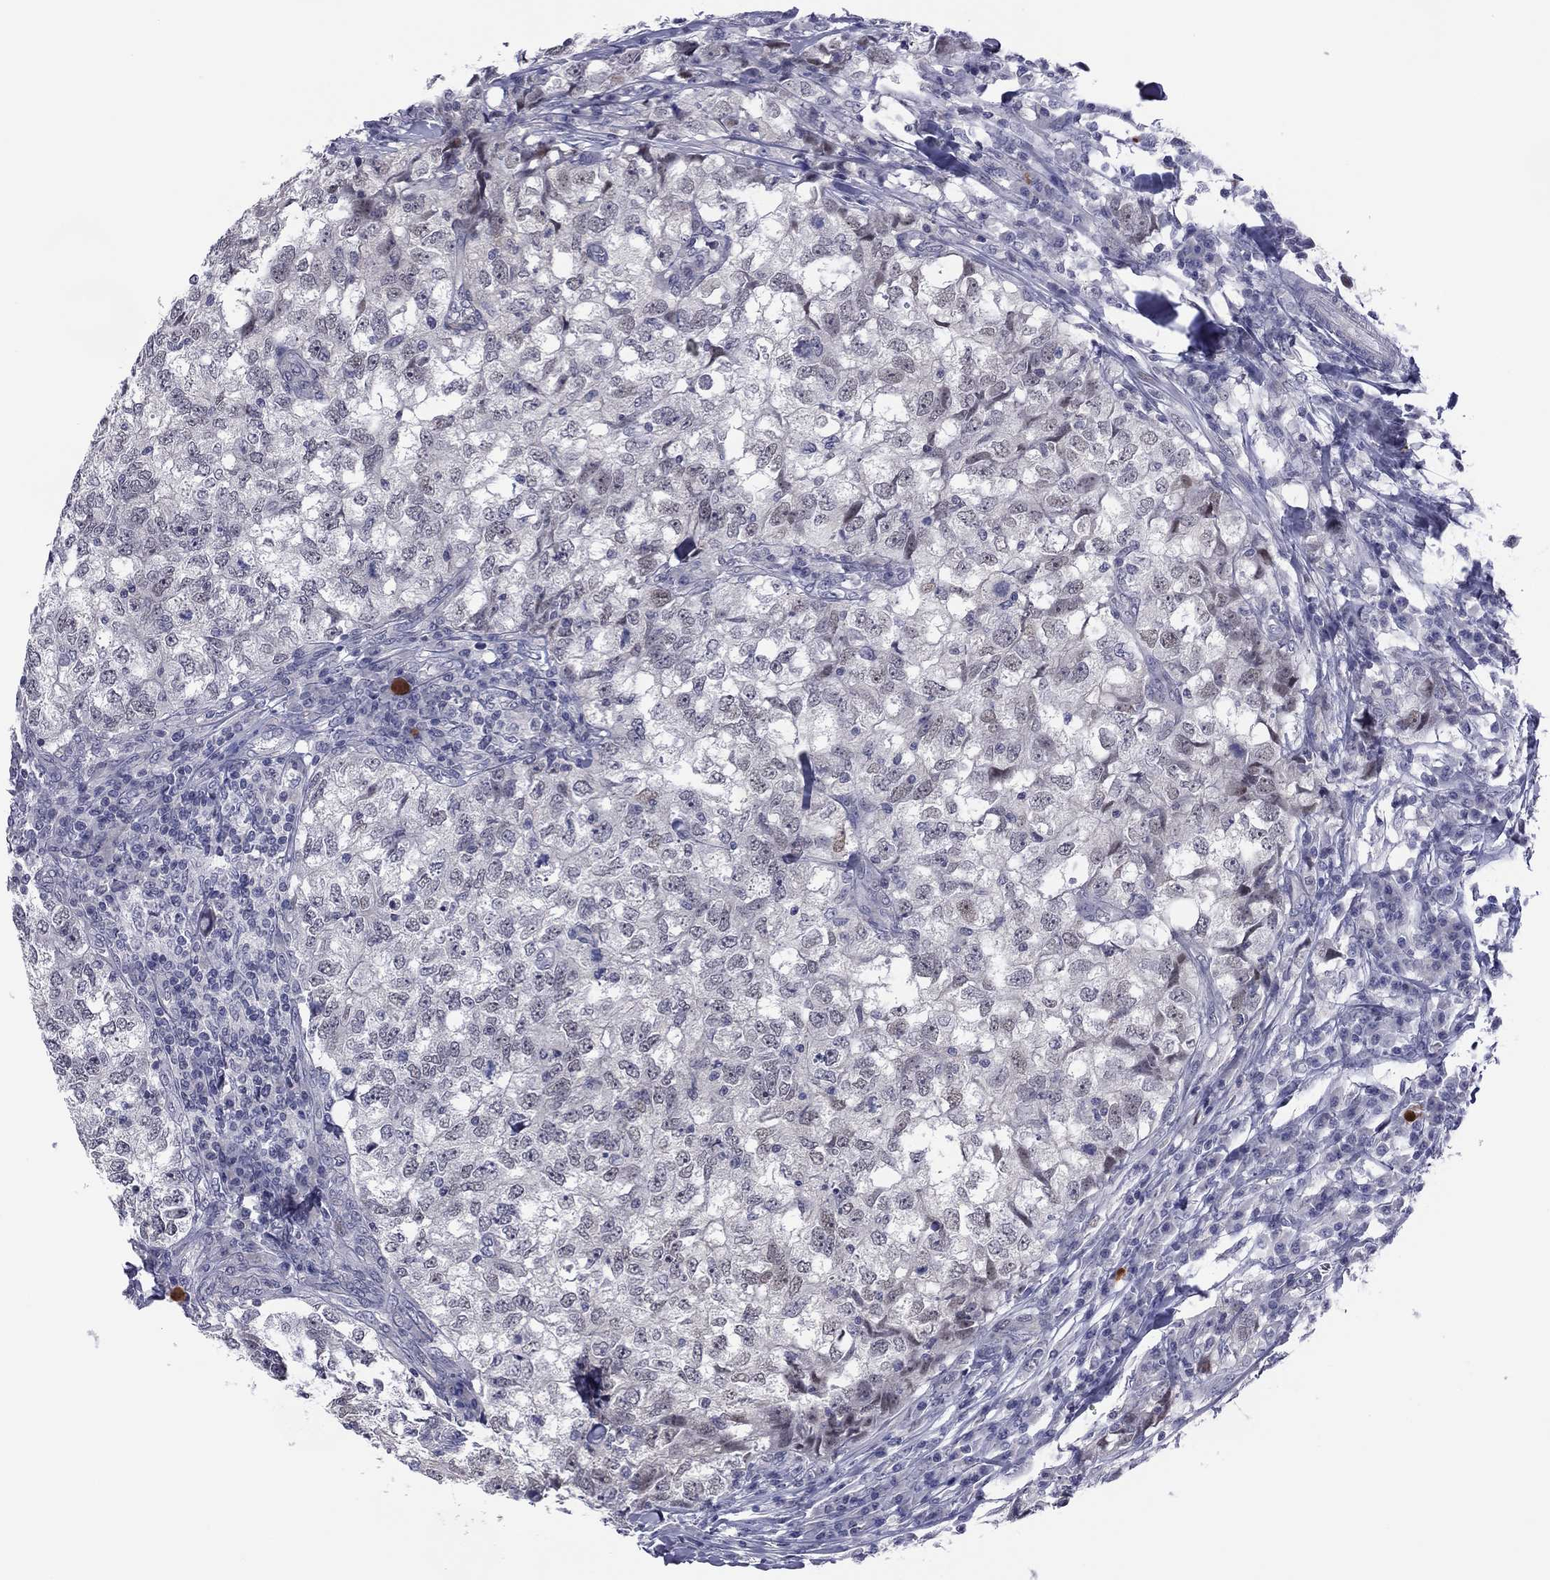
{"staining": {"intensity": "negative", "quantity": "none", "location": "none"}, "tissue": "breast cancer", "cell_type": "Tumor cells", "image_type": "cancer", "snomed": [{"axis": "morphology", "description": "Duct carcinoma"}, {"axis": "topography", "description": "Breast"}], "caption": "Human intraductal carcinoma (breast) stained for a protein using immunohistochemistry demonstrates no staining in tumor cells.", "gene": "POU5F2", "patient": {"sex": "female", "age": 30}}